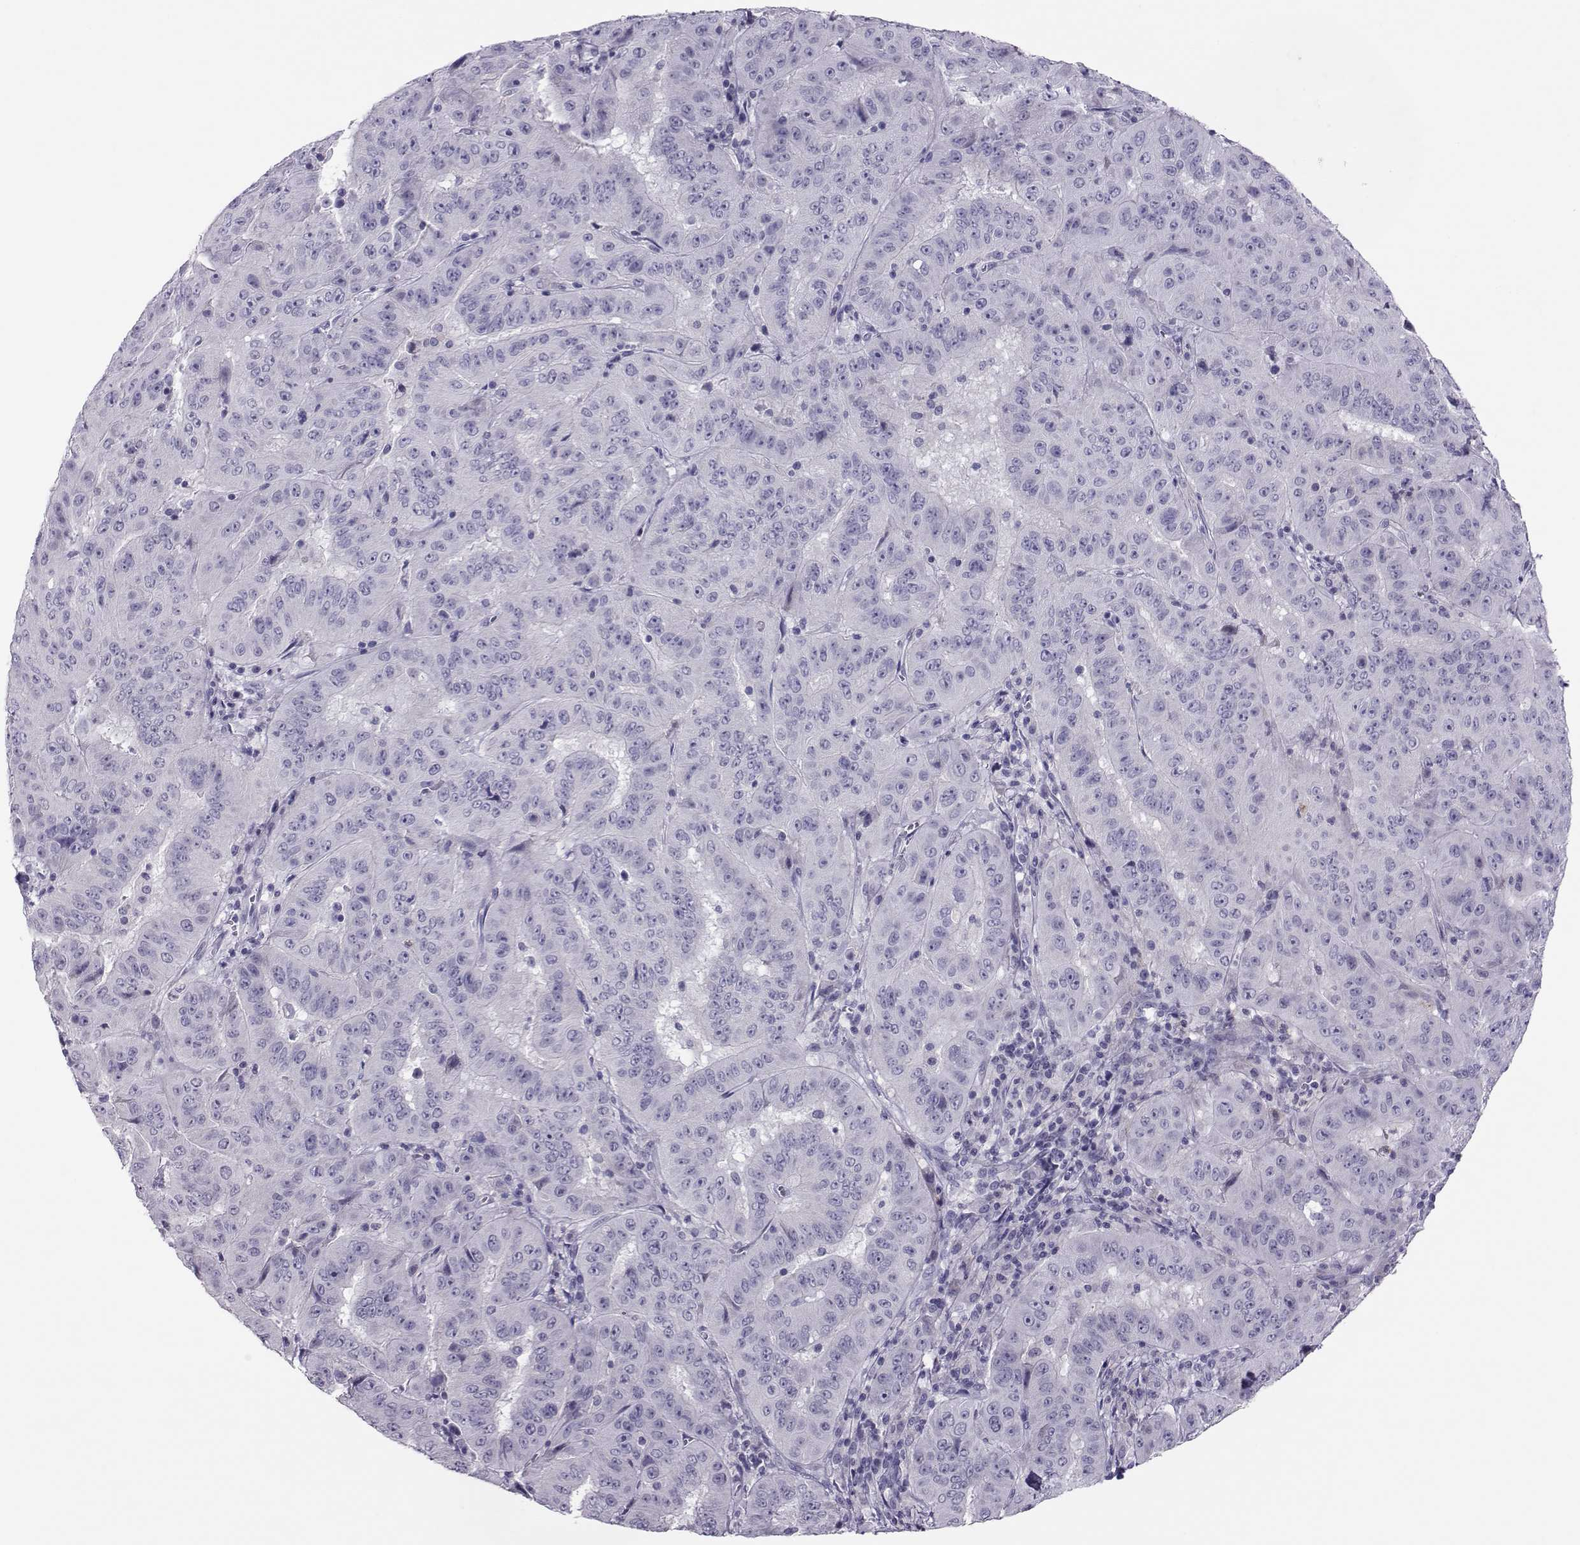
{"staining": {"intensity": "negative", "quantity": "none", "location": "none"}, "tissue": "pancreatic cancer", "cell_type": "Tumor cells", "image_type": "cancer", "snomed": [{"axis": "morphology", "description": "Adenocarcinoma, NOS"}, {"axis": "topography", "description": "Pancreas"}], "caption": "This is an immunohistochemistry (IHC) micrograph of pancreatic adenocarcinoma. There is no staining in tumor cells.", "gene": "TRPM7", "patient": {"sex": "male", "age": 63}}